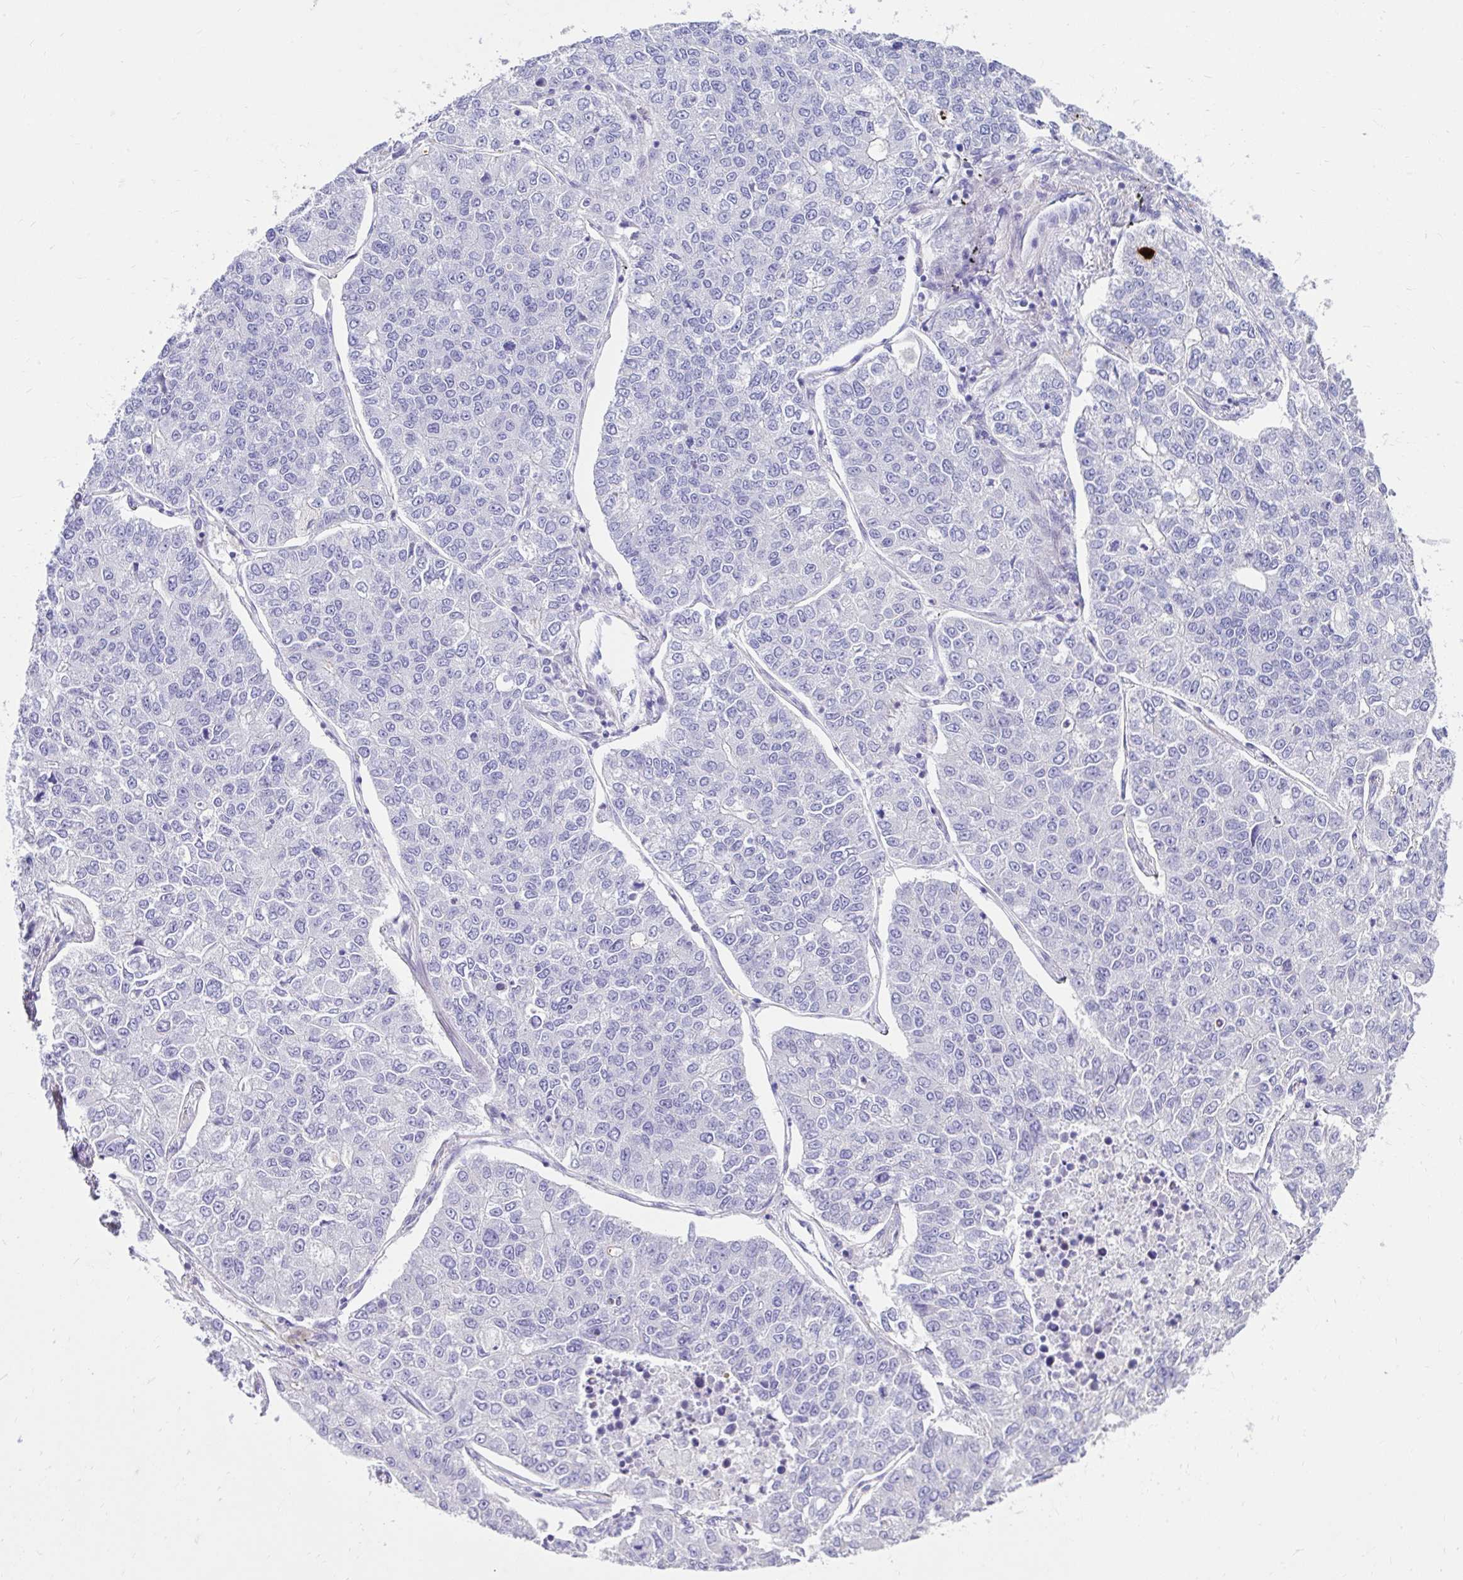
{"staining": {"intensity": "negative", "quantity": "none", "location": "none"}, "tissue": "lung cancer", "cell_type": "Tumor cells", "image_type": "cancer", "snomed": [{"axis": "morphology", "description": "Adenocarcinoma, NOS"}, {"axis": "topography", "description": "Lung"}], "caption": "Immunohistochemistry (IHC) of human lung adenocarcinoma shows no positivity in tumor cells.", "gene": "NHLH2", "patient": {"sex": "male", "age": 49}}